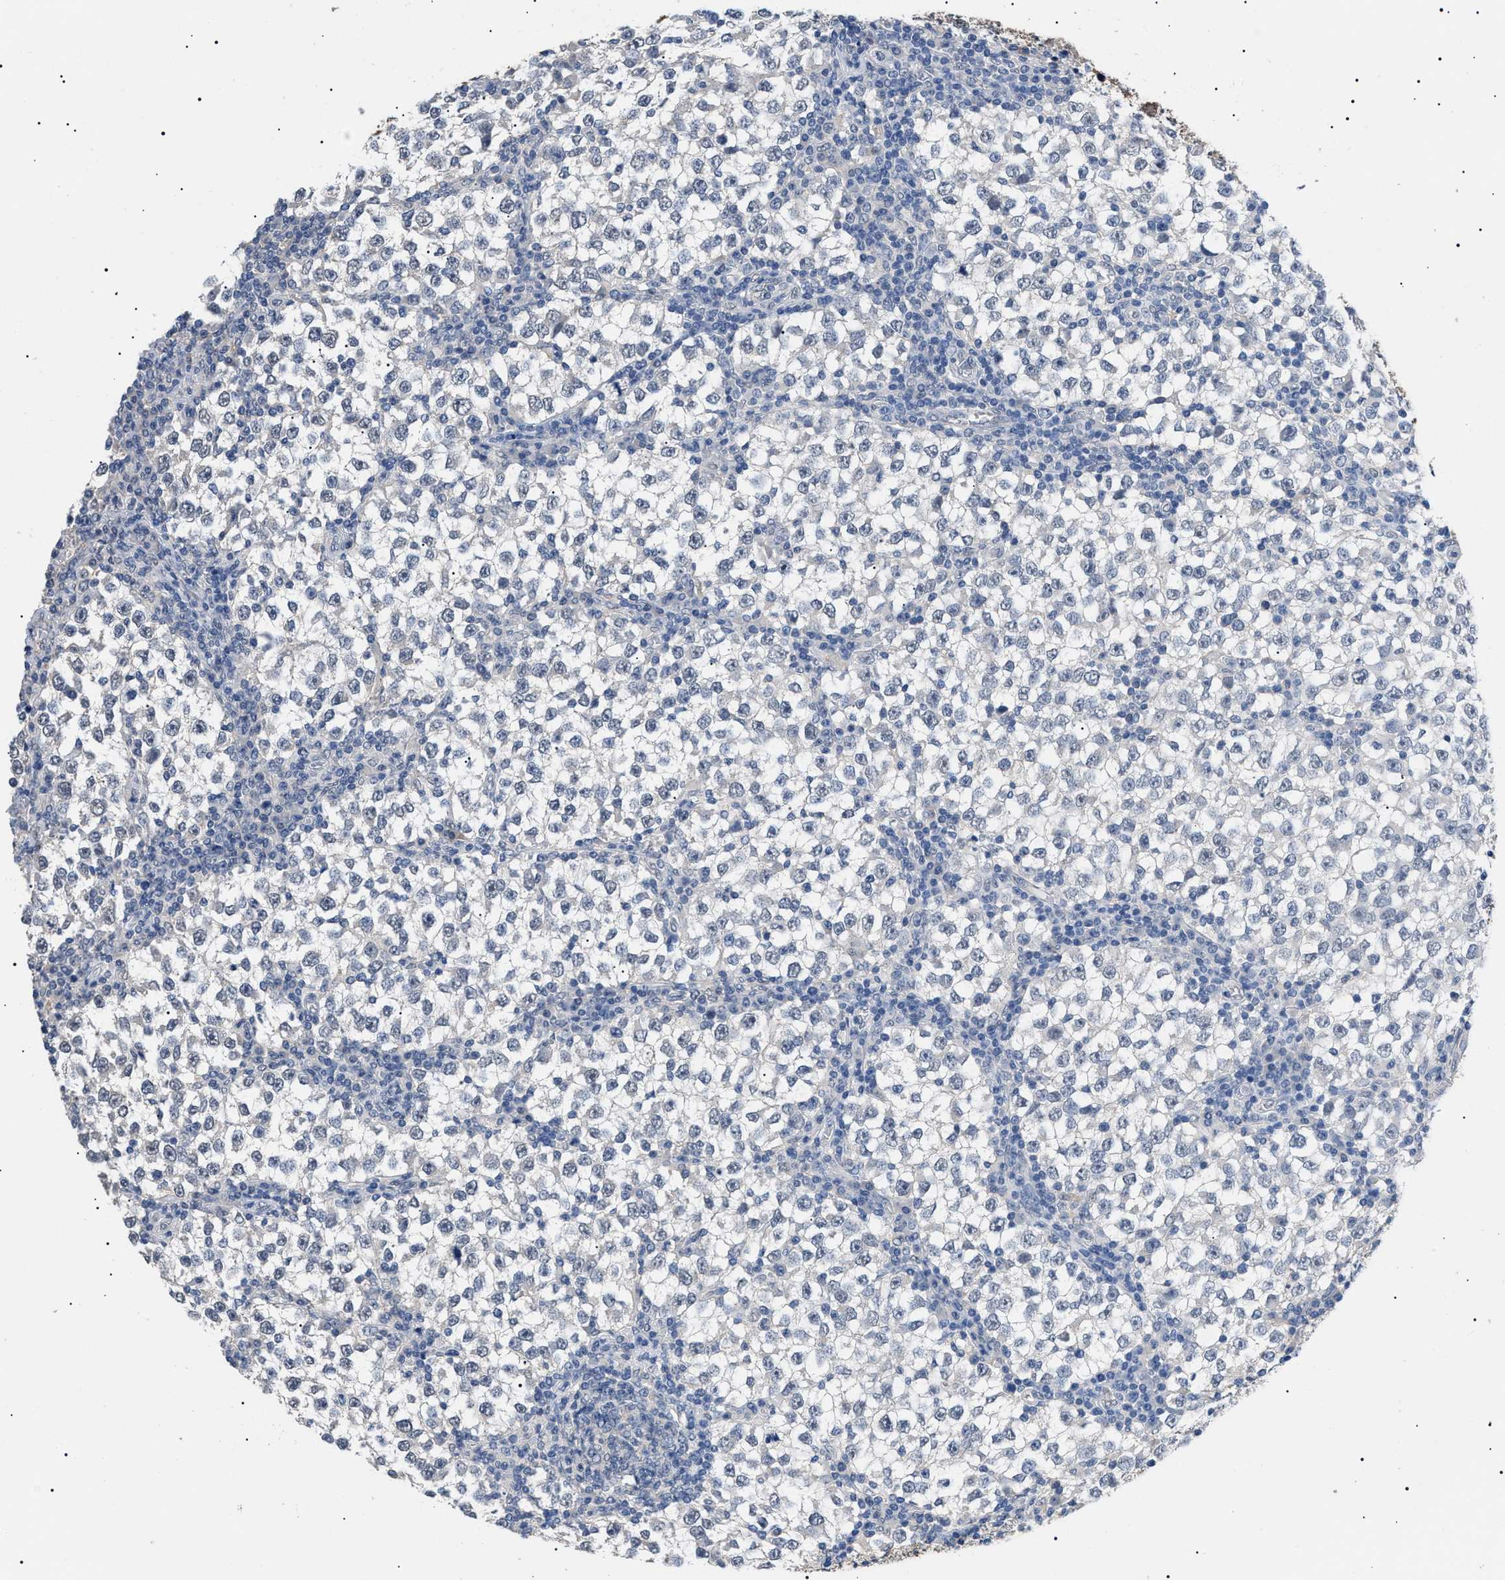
{"staining": {"intensity": "negative", "quantity": "none", "location": "none"}, "tissue": "testis cancer", "cell_type": "Tumor cells", "image_type": "cancer", "snomed": [{"axis": "morphology", "description": "Seminoma, NOS"}, {"axis": "topography", "description": "Testis"}], "caption": "Tumor cells are negative for protein expression in human testis cancer.", "gene": "PRRT2", "patient": {"sex": "male", "age": 65}}